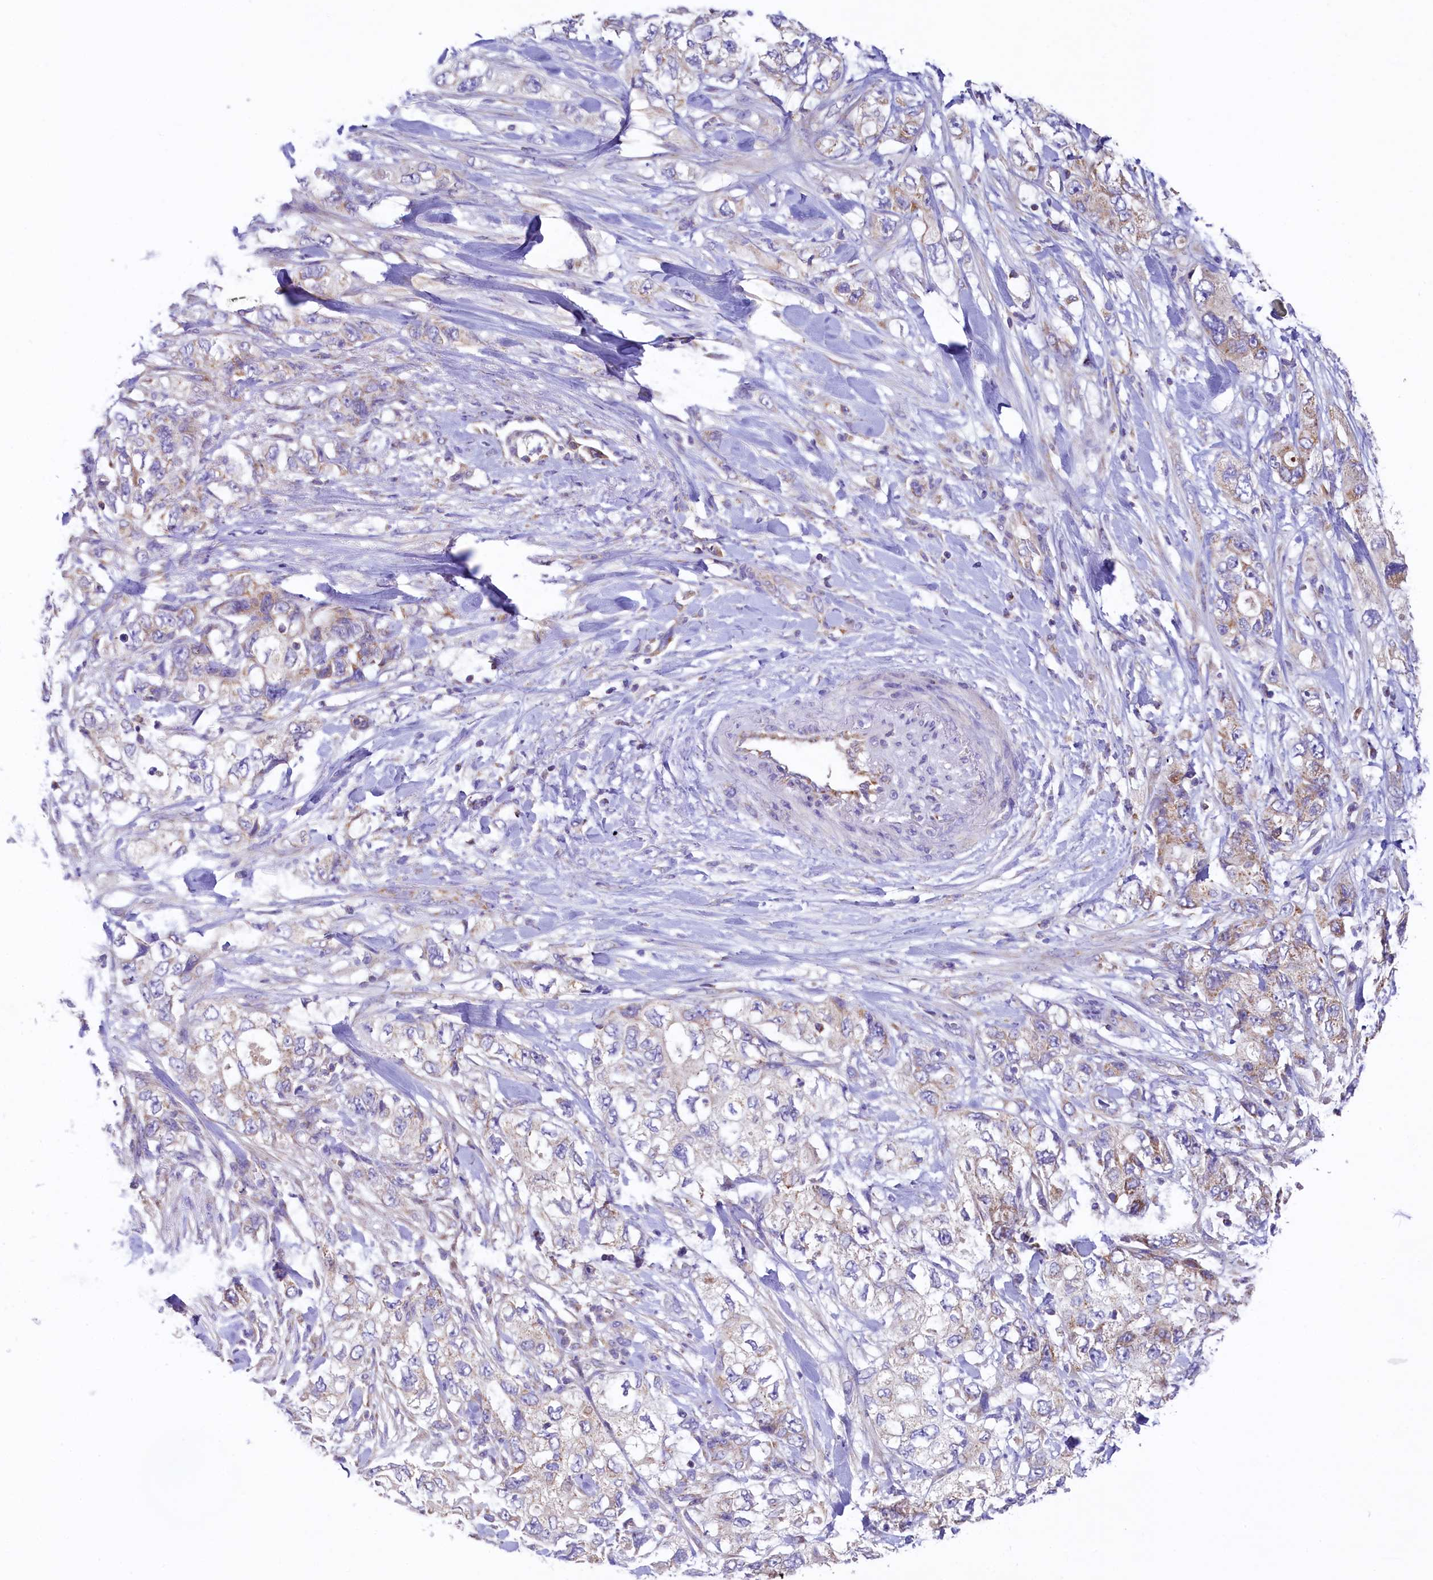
{"staining": {"intensity": "weak", "quantity": "<25%", "location": "cytoplasmic/membranous"}, "tissue": "pancreatic cancer", "cell_type": "Tumor cells", "image_type": "cancer", "snomed": [{"axis": "morphology", "description": "Adenocarcinoma, NOS"}, {"axis": "topography", "description": "Pancreas"}], "caption": "Immunohistochemistry (IHC) photomicrograph of human adenocarcinoma (pancreatic) stained for a protein (brown), which demonstrates no expression in tumor cells. (DAB immunohistochemistry (IHC), high magnification).", "gene": "PMPCB", "patient": {"sex": "female", "age": 73}}